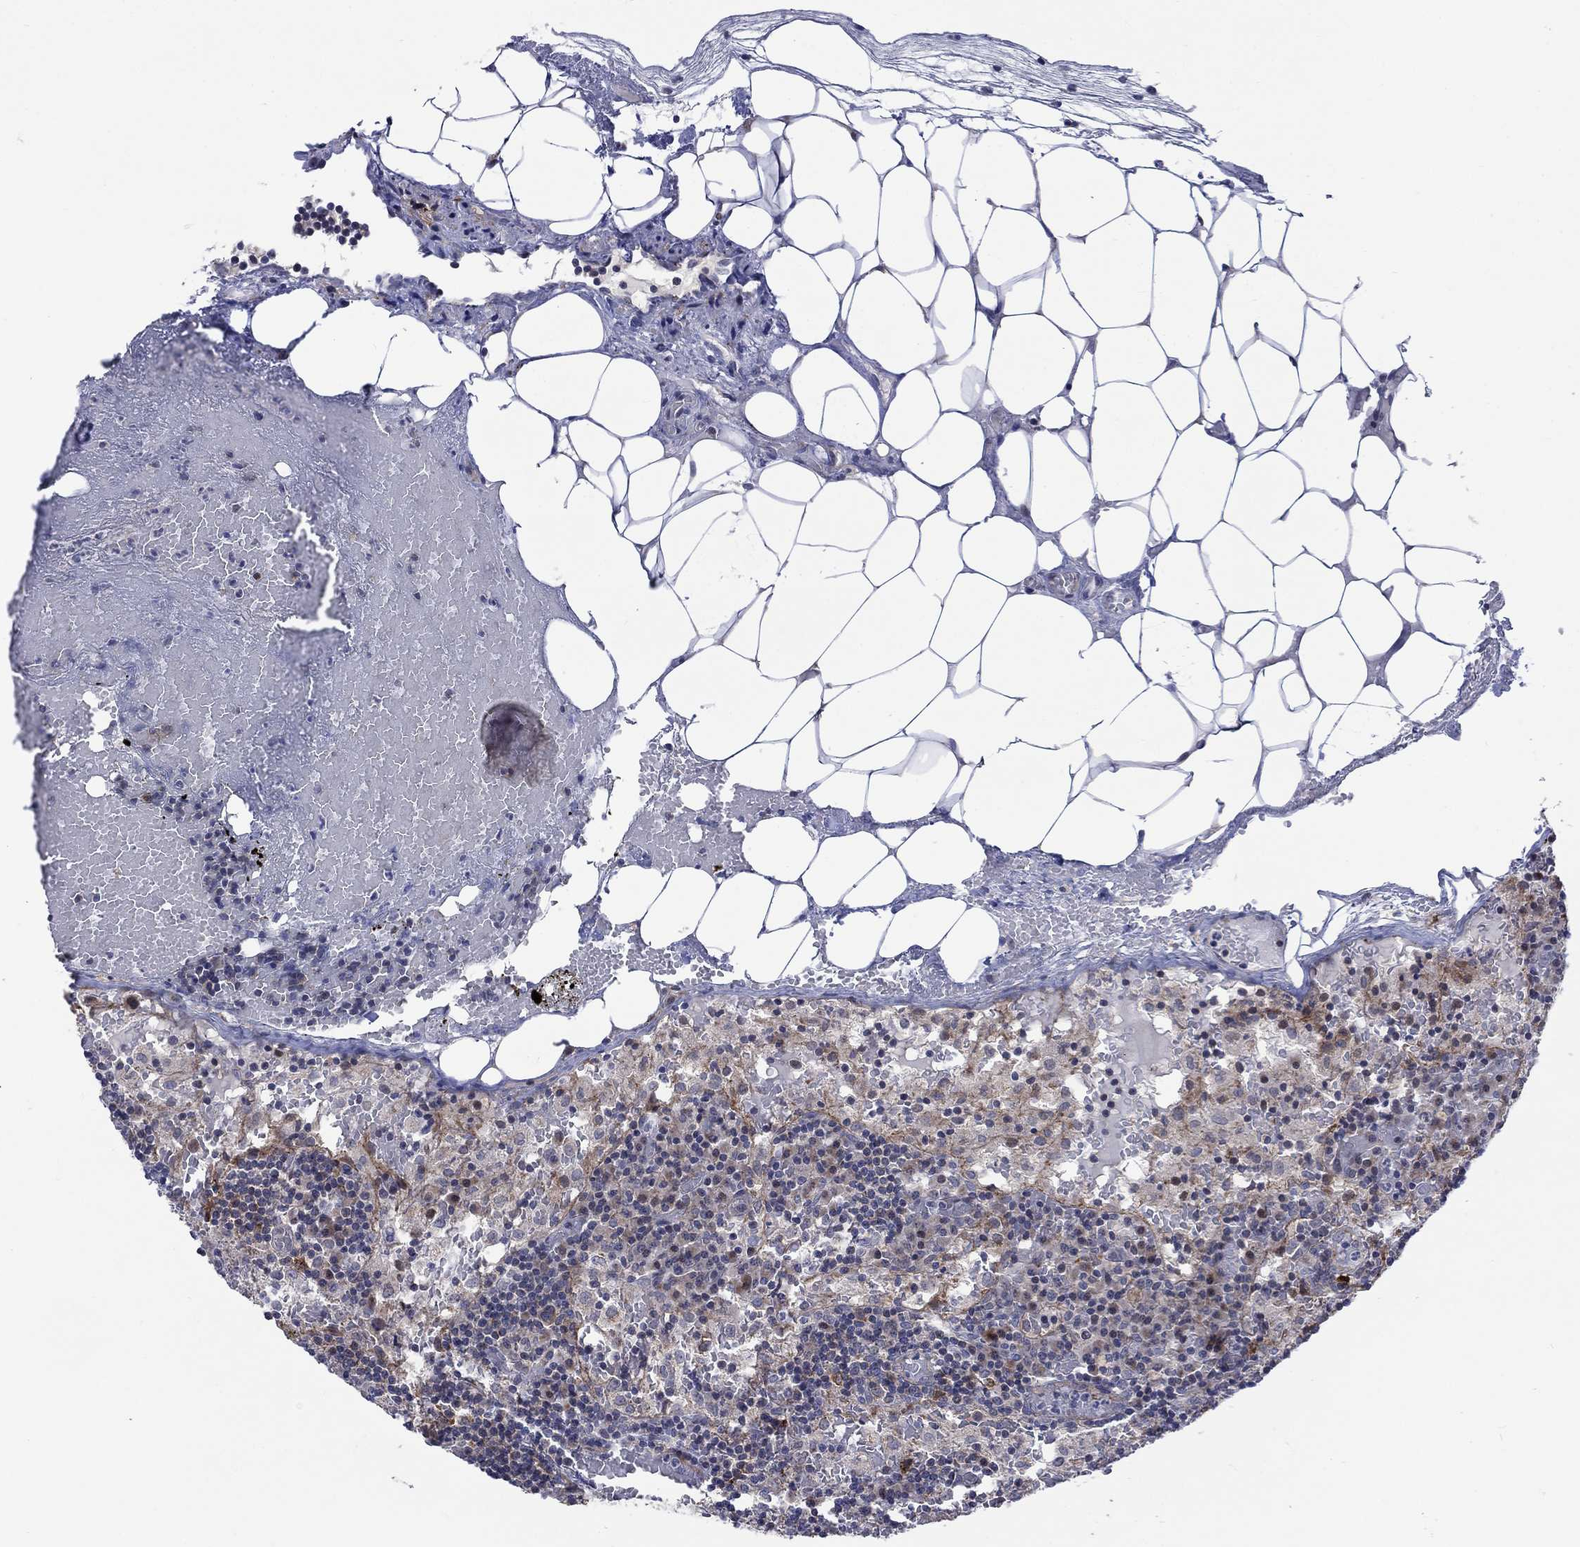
{"staining": {"intensity": "strong", "quantity": "<25%", "location": "cytoplasmic/membranous"}, "tissue": "lymph node", "cell_type": "Germinal center cells", "image_type": "normal", "snomed": [{"axis": "morphology", "description": "Normal tissue, NOS"}, {"axis": "topography", "description": "Lymph node"}], "caption": "Lymph node stained for a protein (brown) demonstrates strong cytoplasmic/membranous positive staining in about <25% of germinal center cells.", "gene": "SLC35F2", "patient": {"sex": "male", "age": 62}}